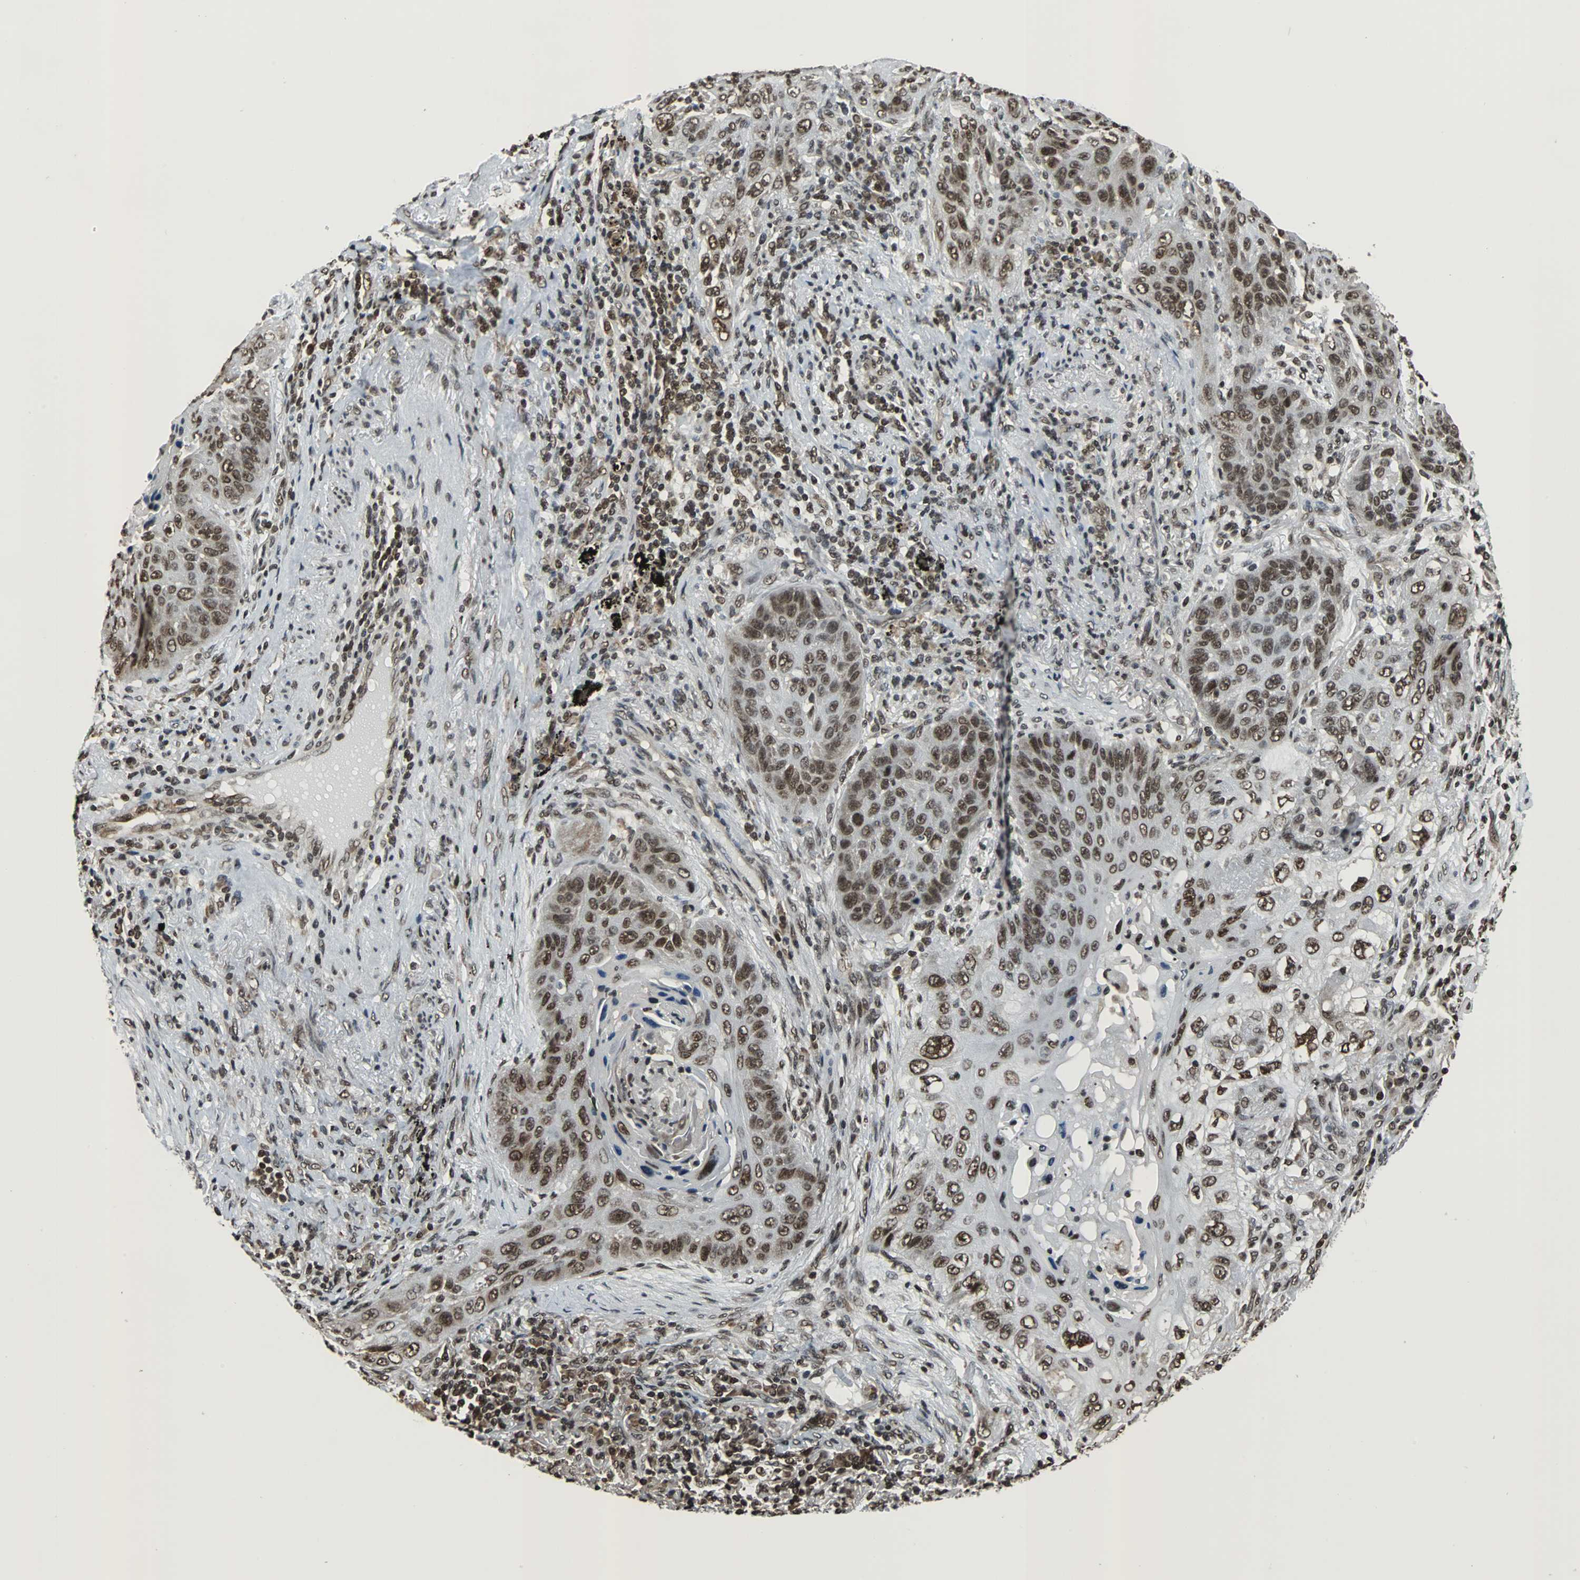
{"staining": {"intensity": "strong", "quantity": ">75%", "location": "nuclear"}, "tissue": "lung cancer", "cell_type": "Tumor cells", "image_type": "cancer", "snomed": [{"axis": "morphology", "description": "Squamous cell carcinoma, NOS"}, {"axis": "topography", "description": "Lung"}], "caption": "Immunohistochemistry (IHC) staining of lung cancer (squamous cell carcinoma), which displays high levels of strong nuclear expression in approximately >75% of tumor cells indicating strong nuclear protein staining. The staining was performed using DAB (brown) for protein detection and nuclei were counterstained in hematoxylin (blue).", "gene": "REST", "patient": {"sex": "female", "age": 67}}